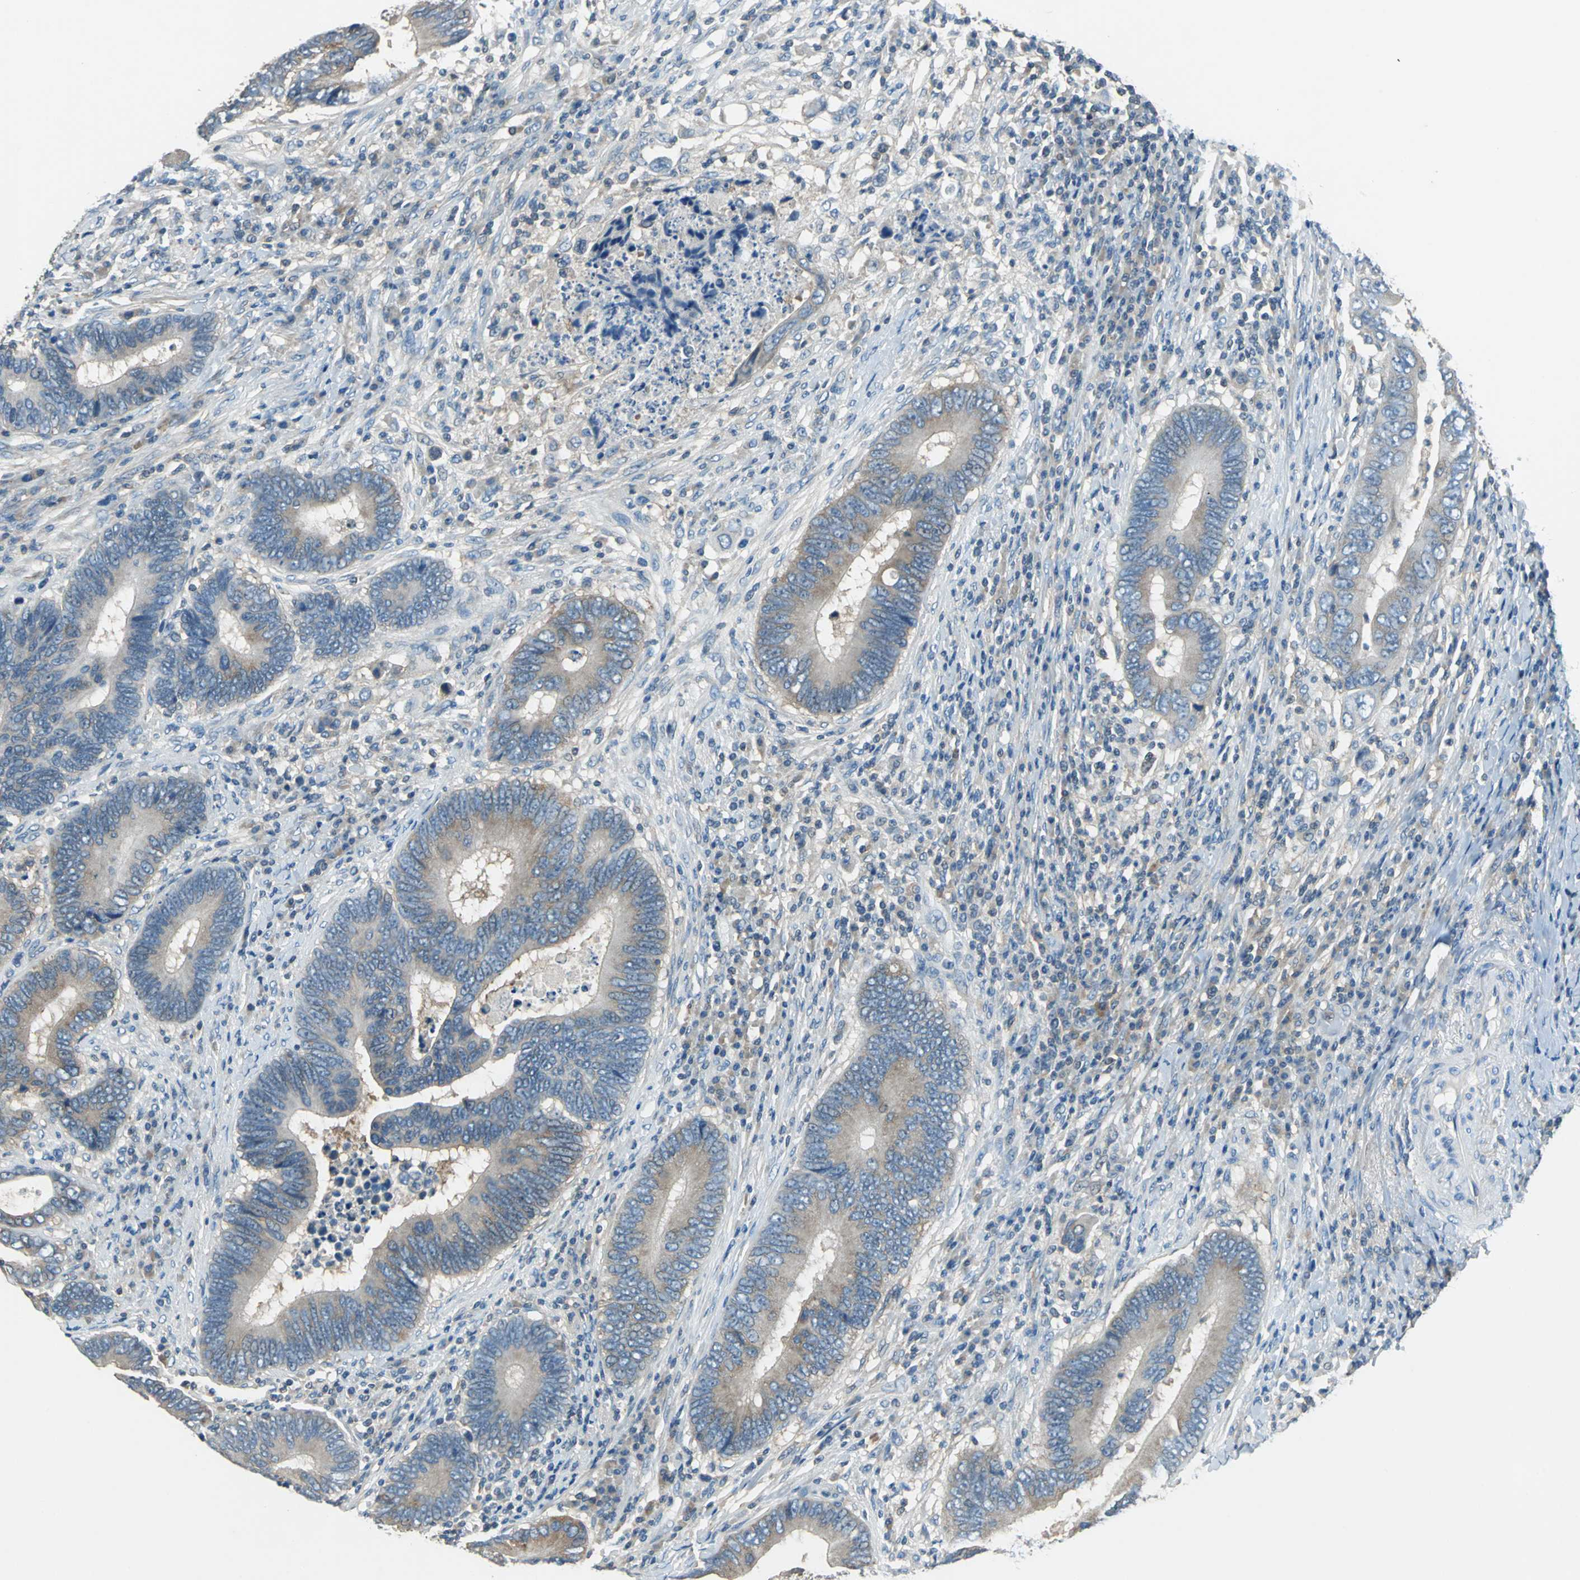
{"staining": {"intensity": "weak", "quantity": ">75%", "location": "cytoplasmic/membranous"}, "tissue": "colorectal cancer", "cell_type": "Tumor cells", "image_type": "cancer", "snomed": [{"axis": "morphology", "description": "Adenocarcinoma, NOS"}, {"axis": "topography", "description": "Colon"}], "caption": "This is an image of IHC staining of colorectal cancer, which shows weak staining in the cytoplasmic/membranous of tumor cells.", "gene": "PRKCA", "patient": {"sex": "female", "age": 78}}